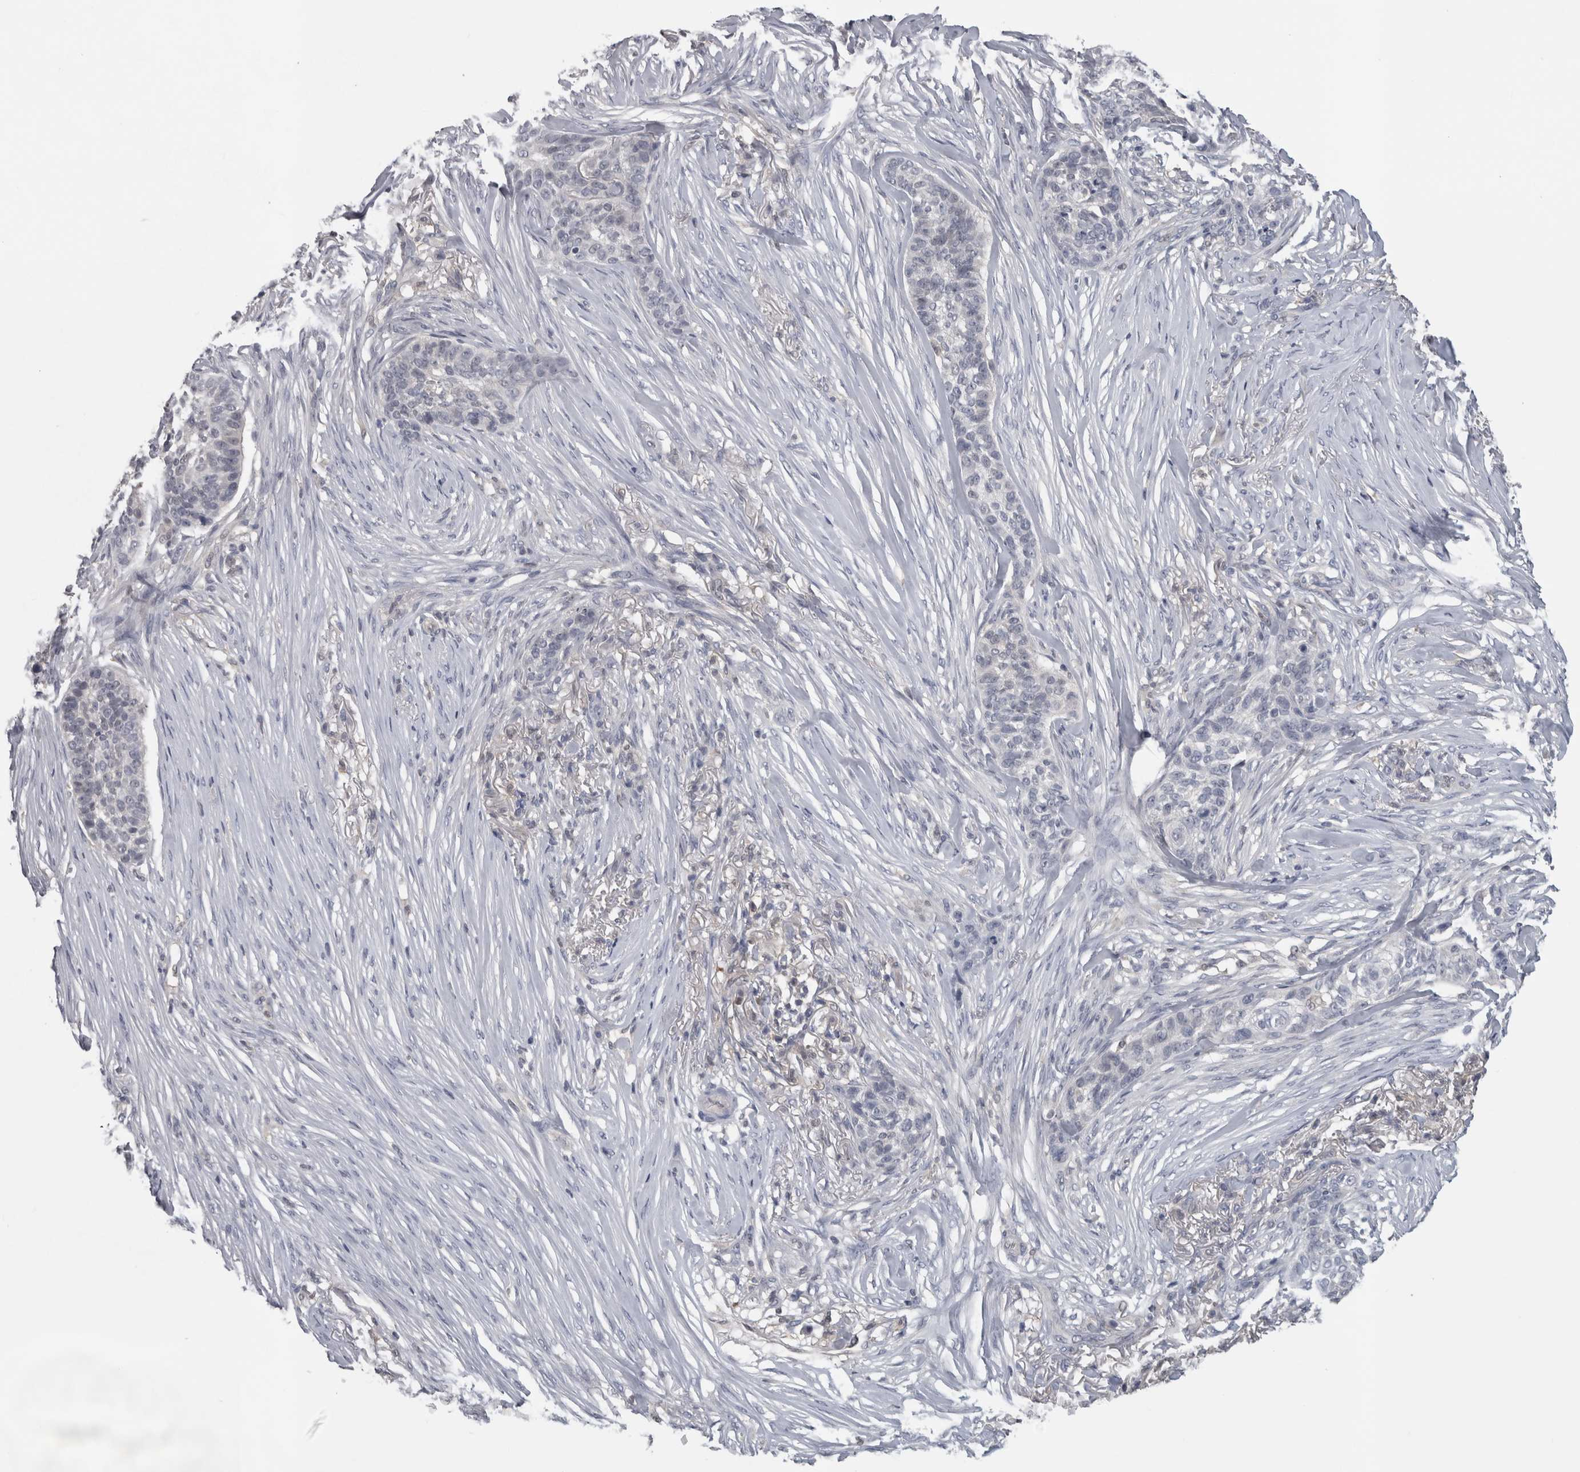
{"staining": {"intensity": "negative", "quantity": "none", "location": "none"}, "tissue": "skin cancer", "cell_type": "Tumor cells", "image_type": "cancer", "snomed": [{"axis": "morphology", "description": "Basal cell carcinoma"}, {"axis": "topography", "description": "Skin"}], "caption": "Immunohistochemistry of skin cancer (basal cell carcinoma) reveals no expression in tumor cells.", "gene": "NAPRT", "patient": {"sex": "male", "age": 85}}